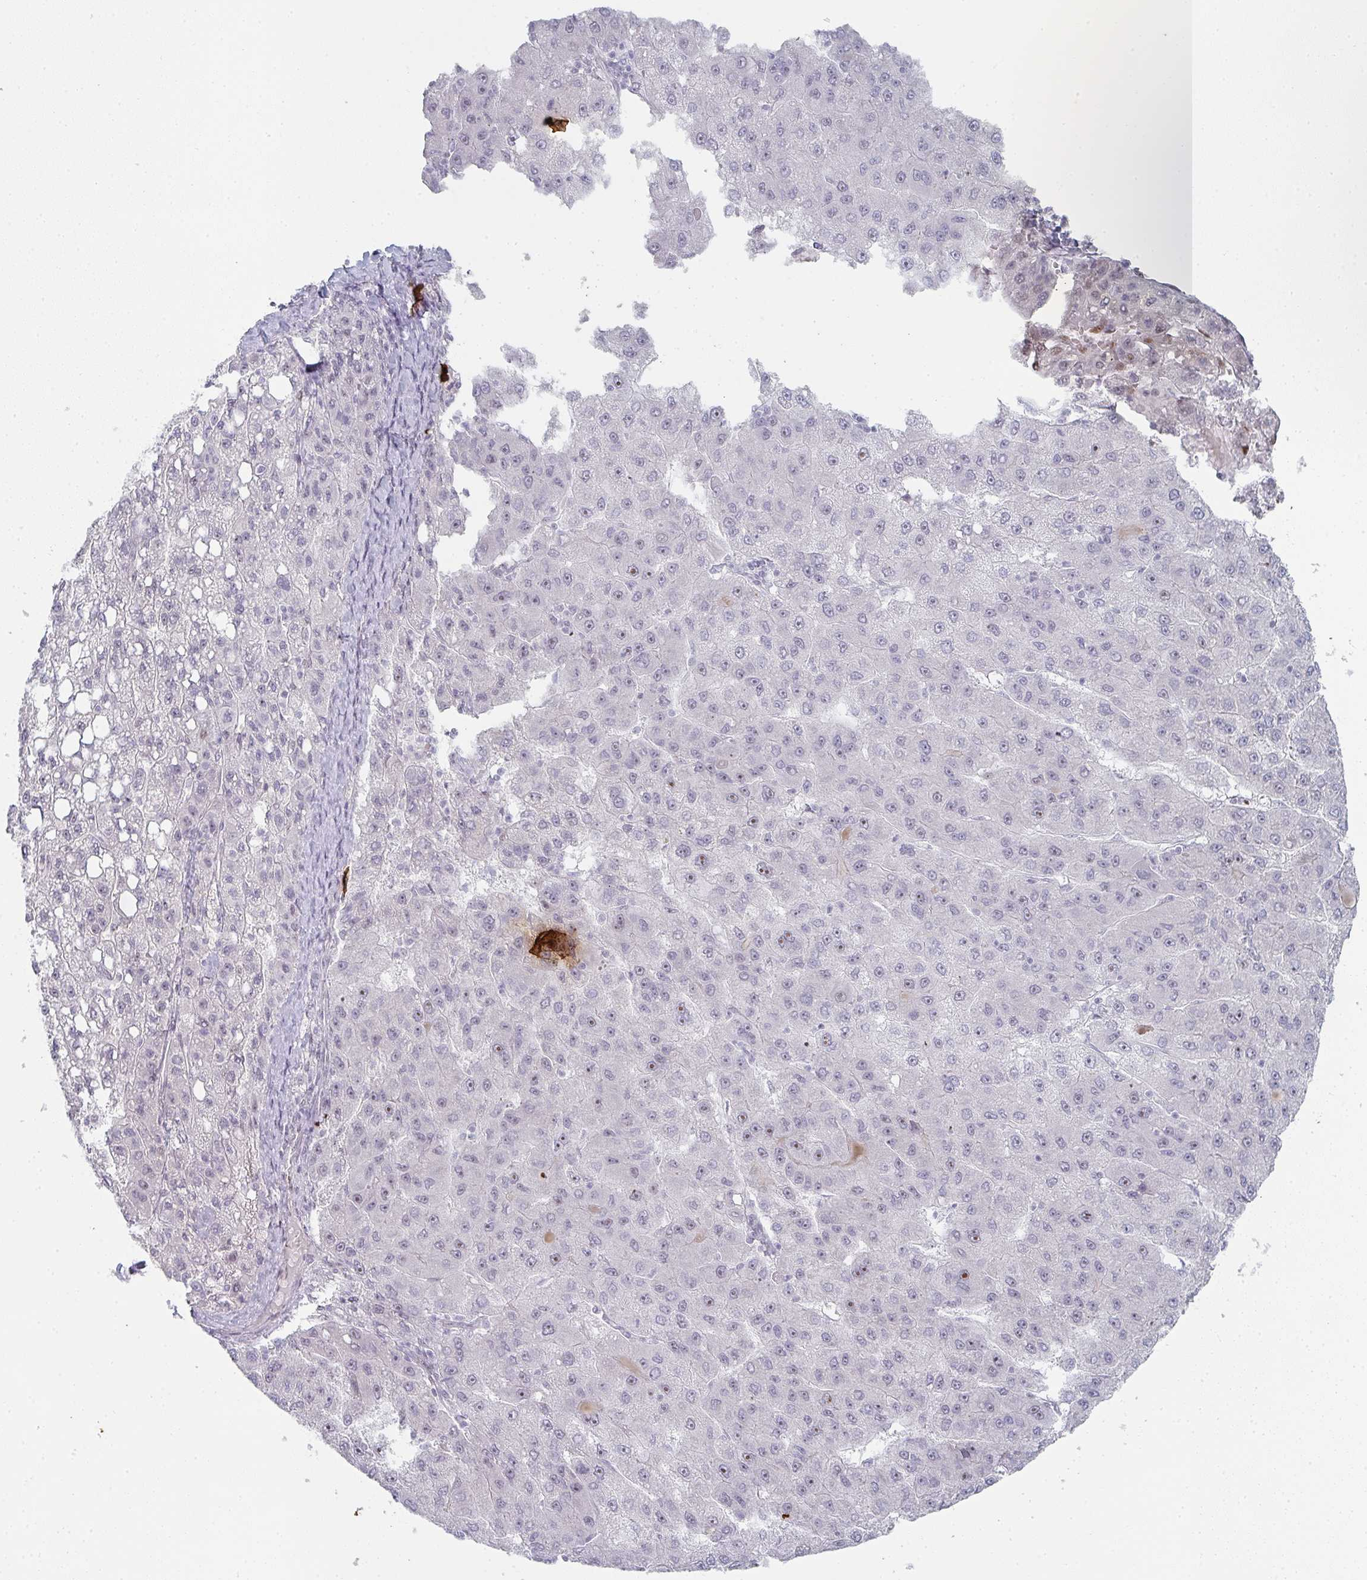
{"staining": {"intensity": "weak", "quantity": "<25%", "location": "nuclear"}, "tissue": "liver cancer", "cell_type": "Tumor cells", "image_type": "cancer", "snomed": [{"axis": "morphology", "description": "Carcinoma, Hepatocellular, NOS"}, {"axis": "topography", "description": "Liver"}], "caption": "An IHC image of liver cancer (hepatocellular carcinoma) is shown. There is no staining in tumor cells of liver cancer (hepatocellular carcinoma).", "gene": "POU2AF2", "patient": {"sex": "female", "age": 82}}